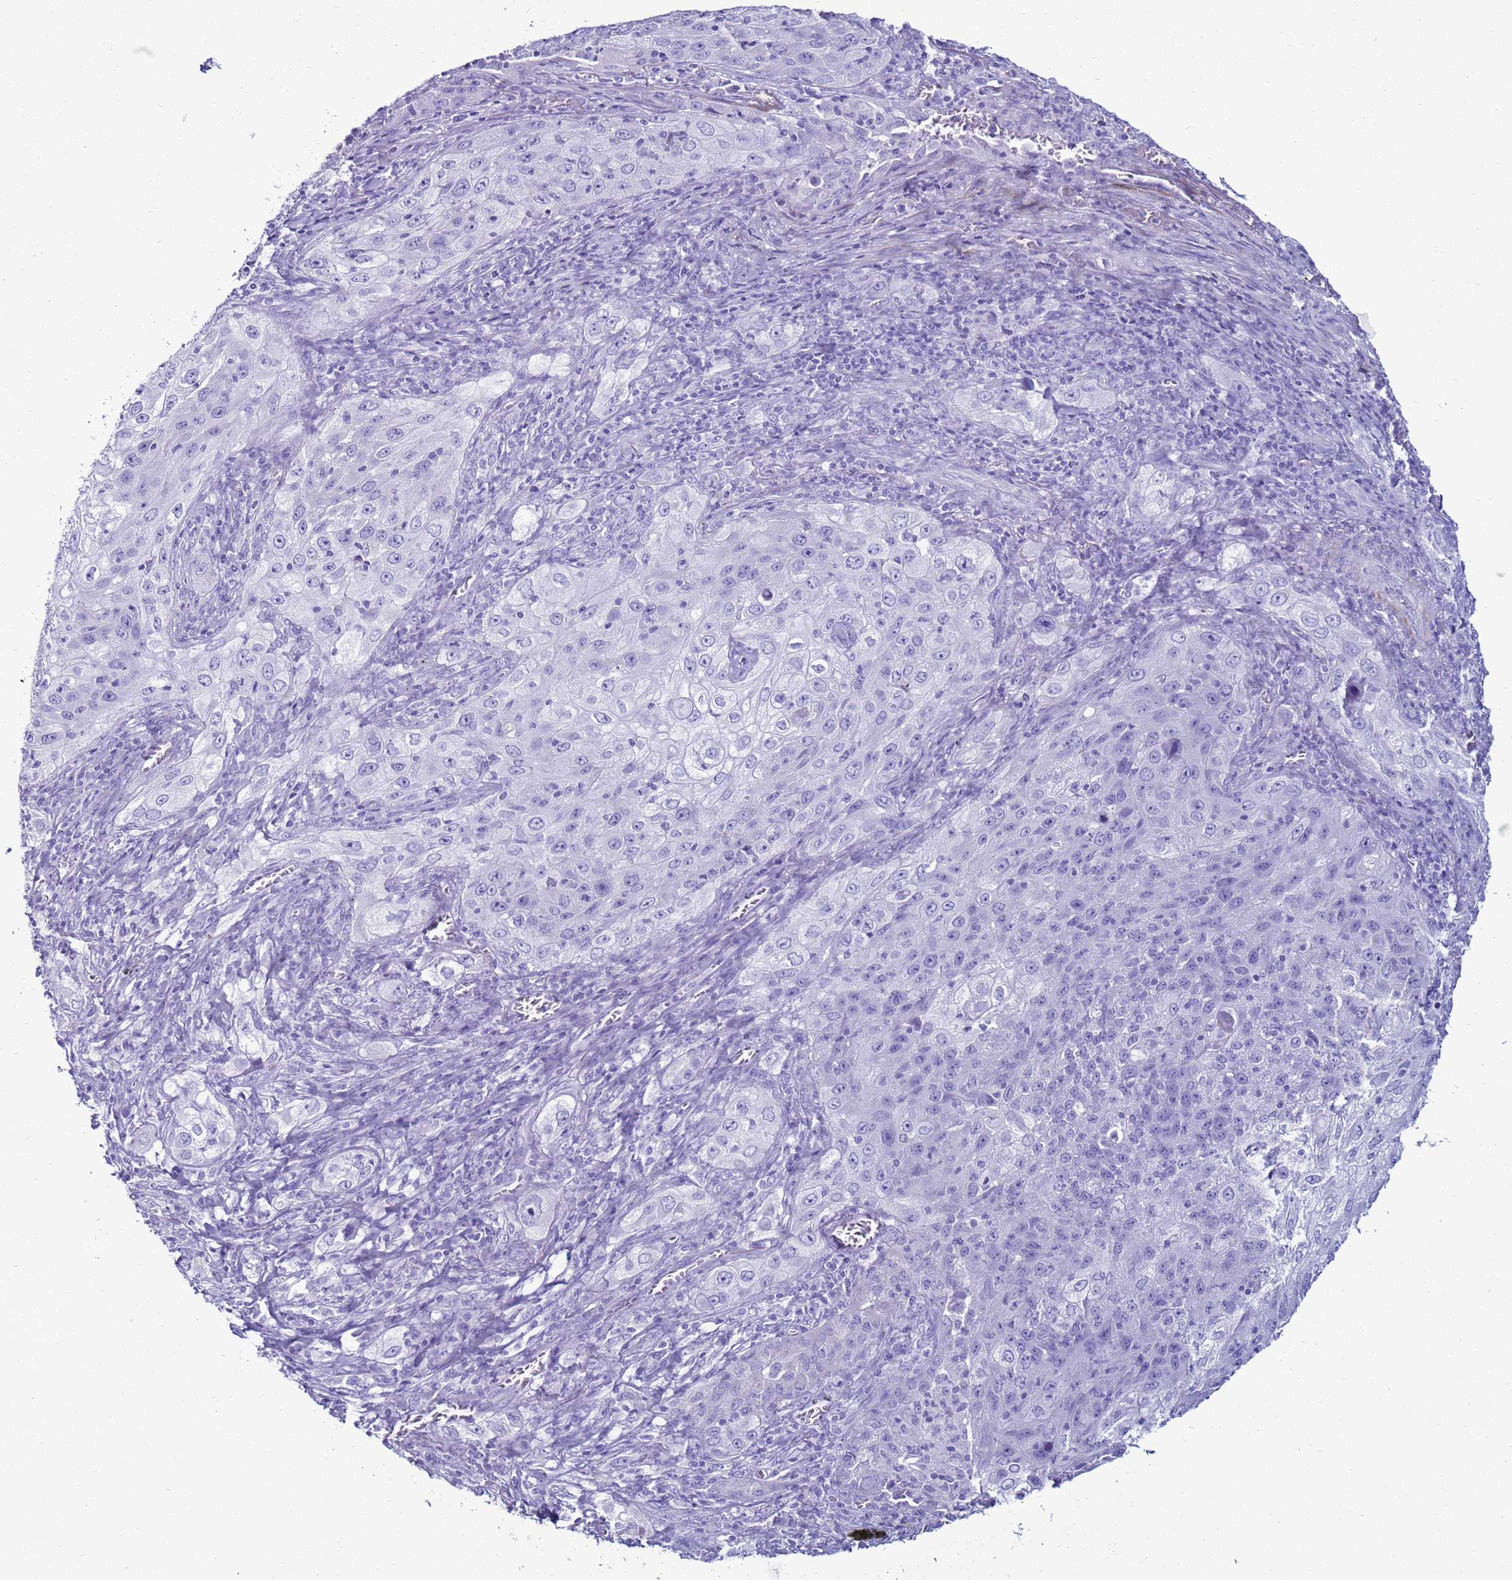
{"staining": {"intensity": "negative", "quantity": "none", "location": "none"}, "tissue": "lung cancer", "cell_type": "Tumor cells", "image_type": "cancer", "snomed": [{"axis": "morphology", "description": "Squamous cell carcinoma, NOS"}, {"axis": "topography", "description": "Lung"}], "caption": "A micrograph of lung cancer stained for a protein displays no brown staining in tumor cells. Brightfield microscopy of IHC stained with DAB (brown) and hematoxylin (blue), captured at high magnification.", "gene": "LCMT1", "patient": {"sex": "female", "age": 69}}